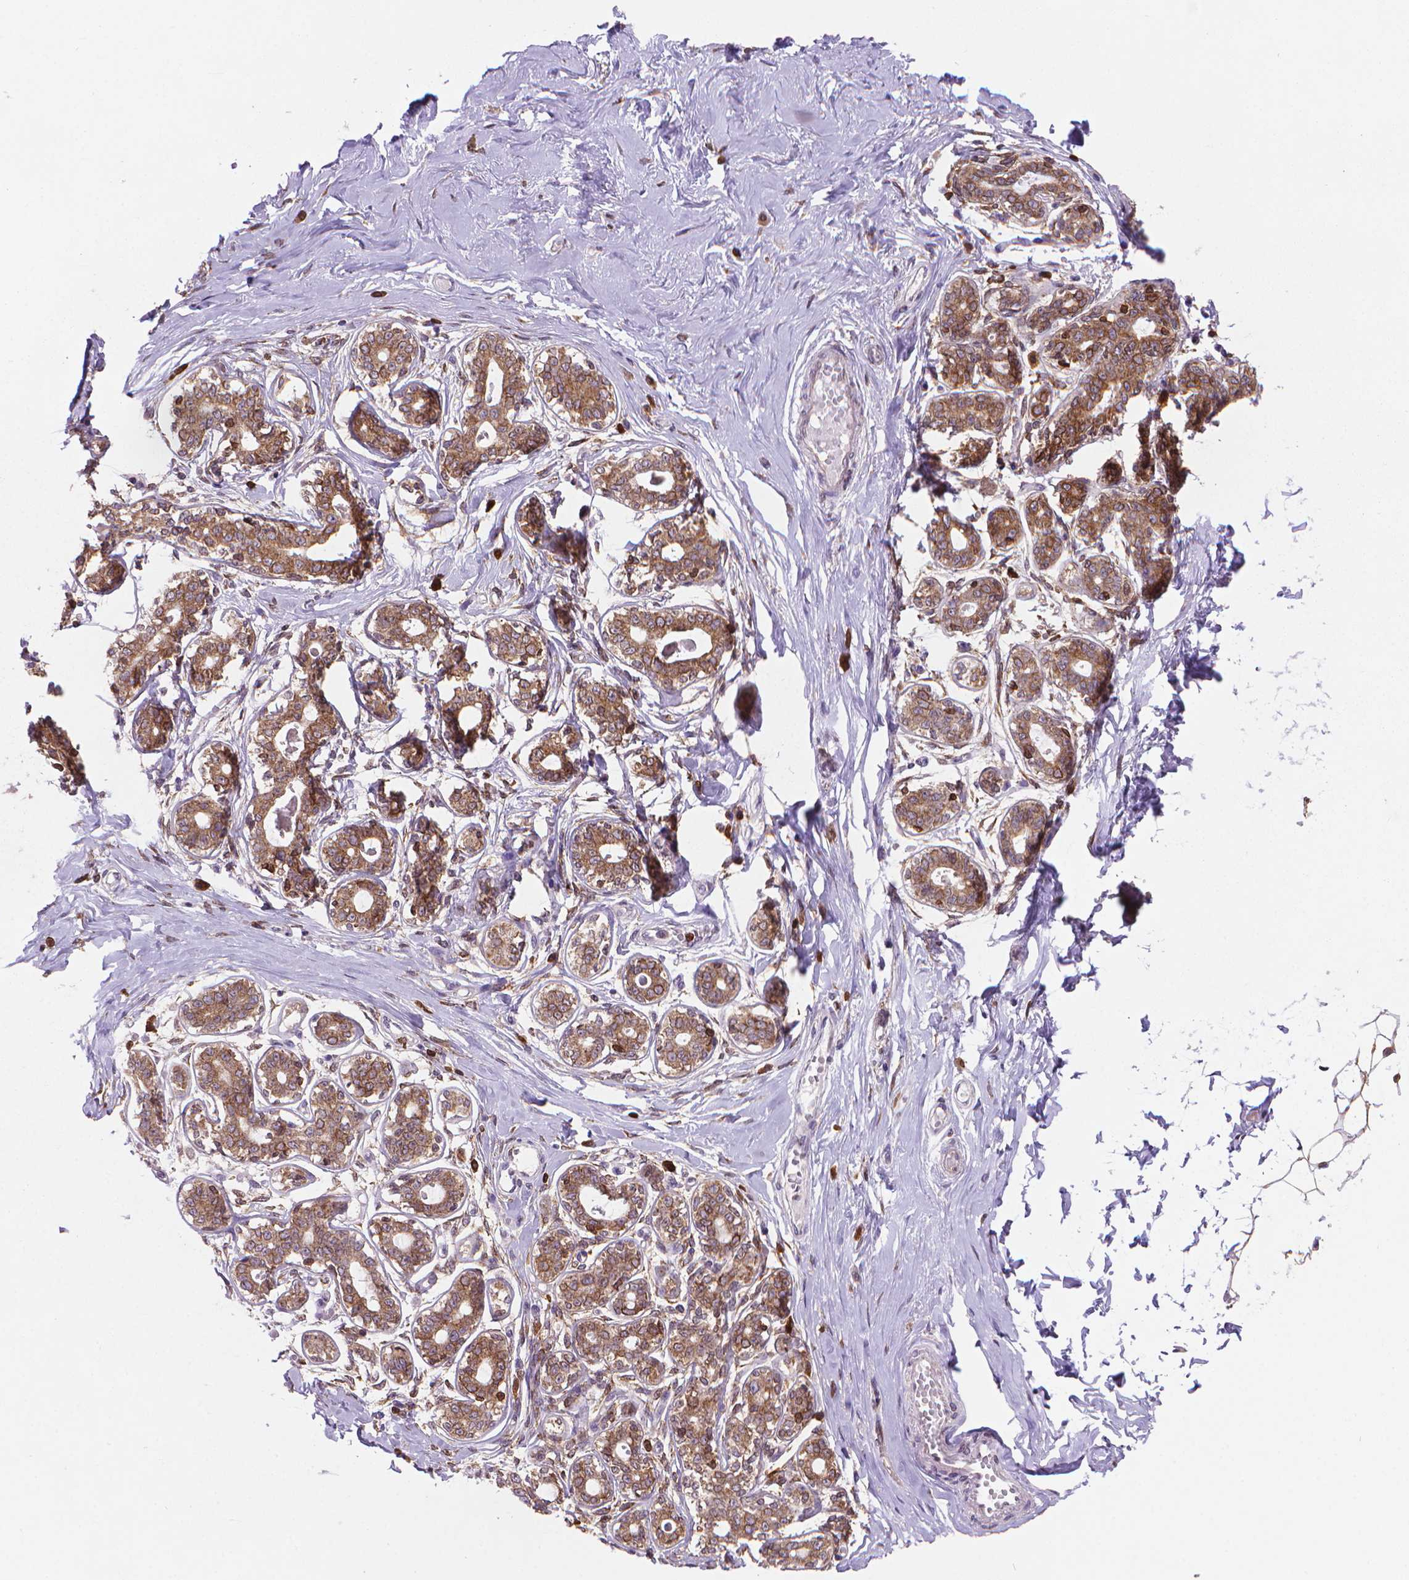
{"staining": {"intensity": "weak", "quantity": "25%-75%", "location": "cytoplasmic/membranous"}, "tissue": "breast", "cell_type": "Adipocytes", "image_type": "normal", "snomed": [{"axis": "morphology", "description": "Normal tissue, NOS"}, {"axis": "topography", "description": "Skin"}, {"axis": "topography", "description": "Breast"}], "caption": "Immunohistochemistry (IHC) staining of normal breast, which reveals low levels of weak cytoplasmic/membranous positivity in approximately 25%-75% of adipocytes indicating weak cytoplasmic/membranous protein positivity. The staining was performed using DAB (3,3'-diaminobenzidine) (brown) for protein detection and nuclei were counterstained in hematoxylin (blue).", "gene": "BCL2", "patient": {"sex": "female", "age": 43}}